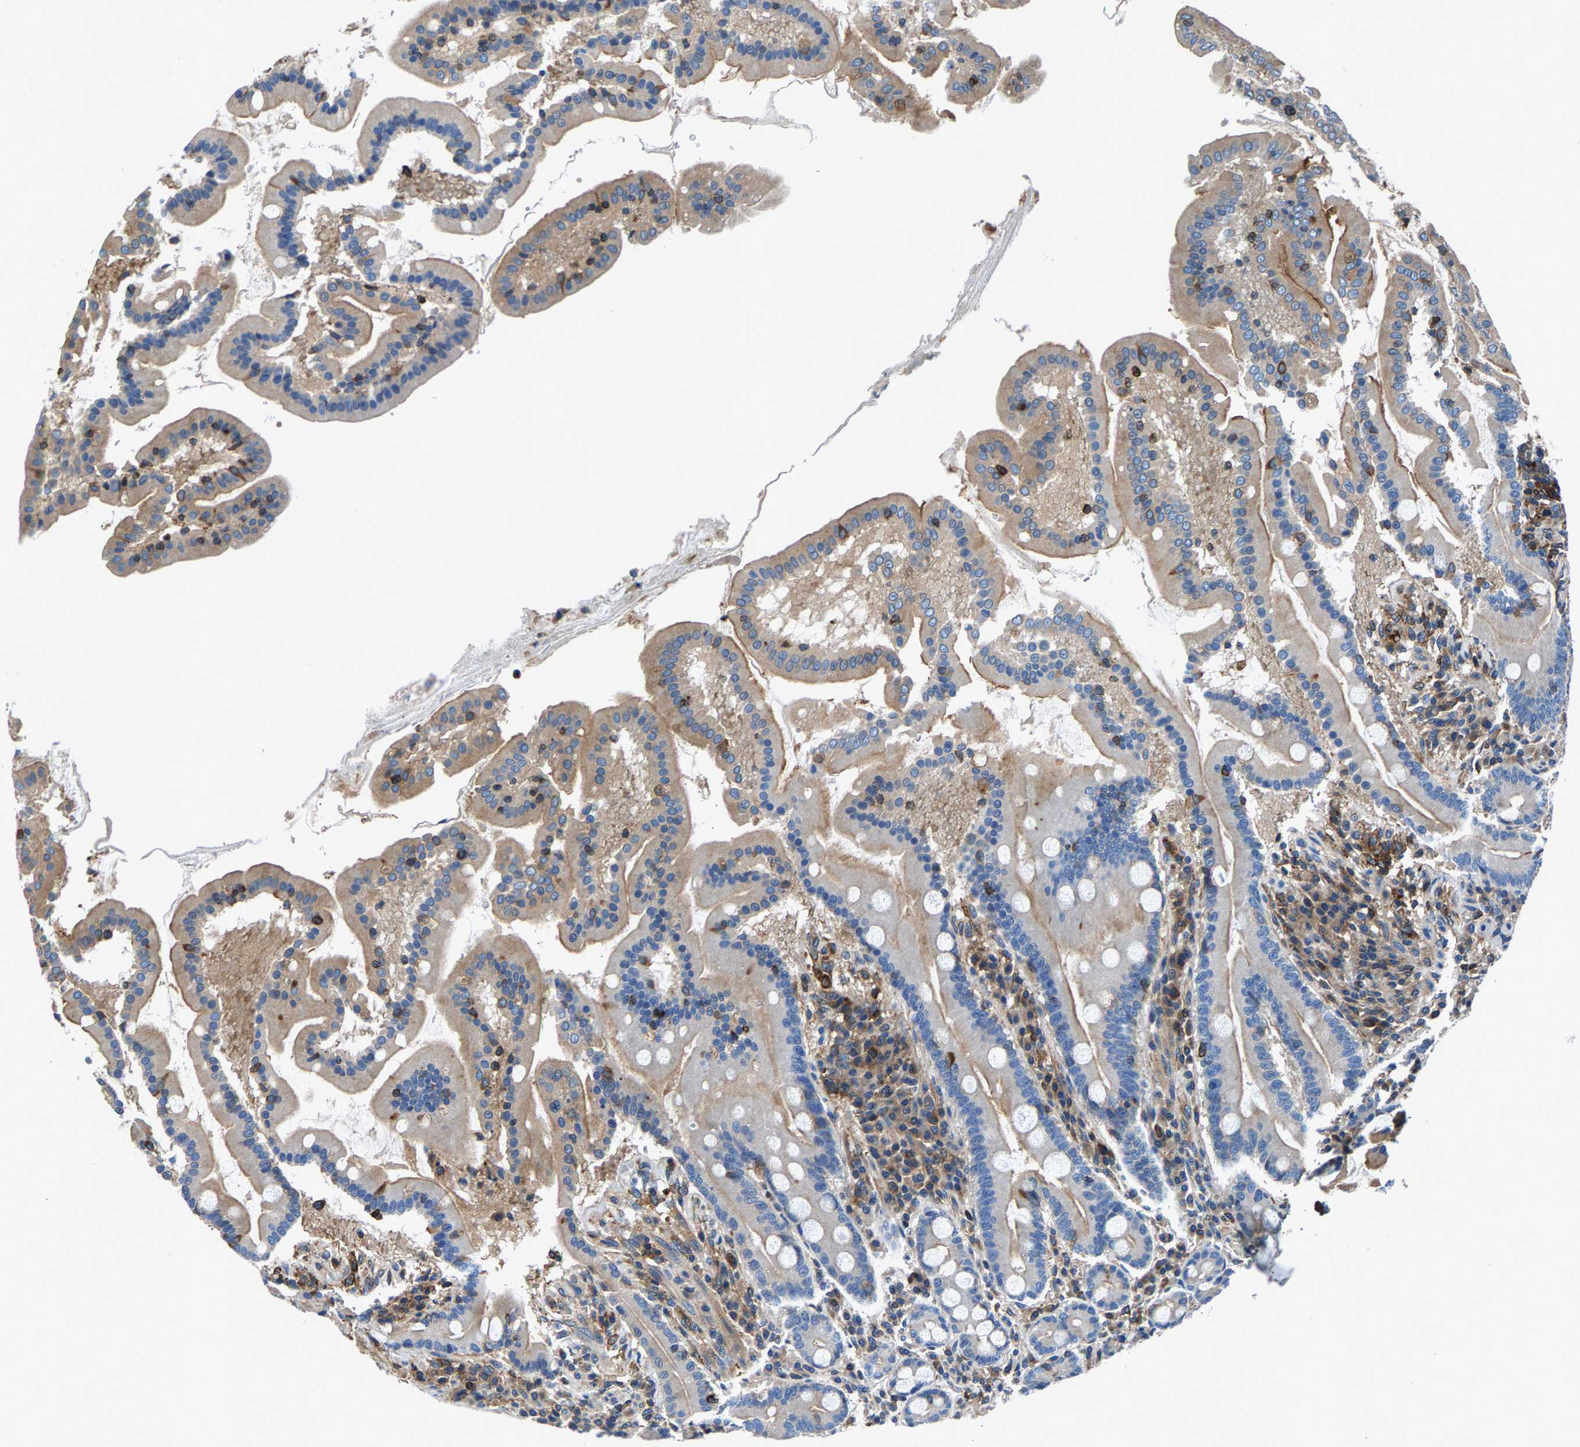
{"staining": {"intensity": "moderate", "quantity": "25%-75%", "location": "cytoplasmic/membranous"}, "tissue": "duodenum", "cell_type": "Glandular cells", "image_type": "normal", "snomed": [{"axis": "morphology", "description": "Normal tissue, NOS"}, {"axis": "topography", "description": "Duodenum"}], "caption": "DAB (3,3'-diaminobenzidine) immunohistochemical staining of benign duodenum reveals moderate cytoplasmic/membranous protein expression in about 25%-75% of glandular cells.", "gene": "LPCAT1", "patient": {"sex": "male", "age": 50}}